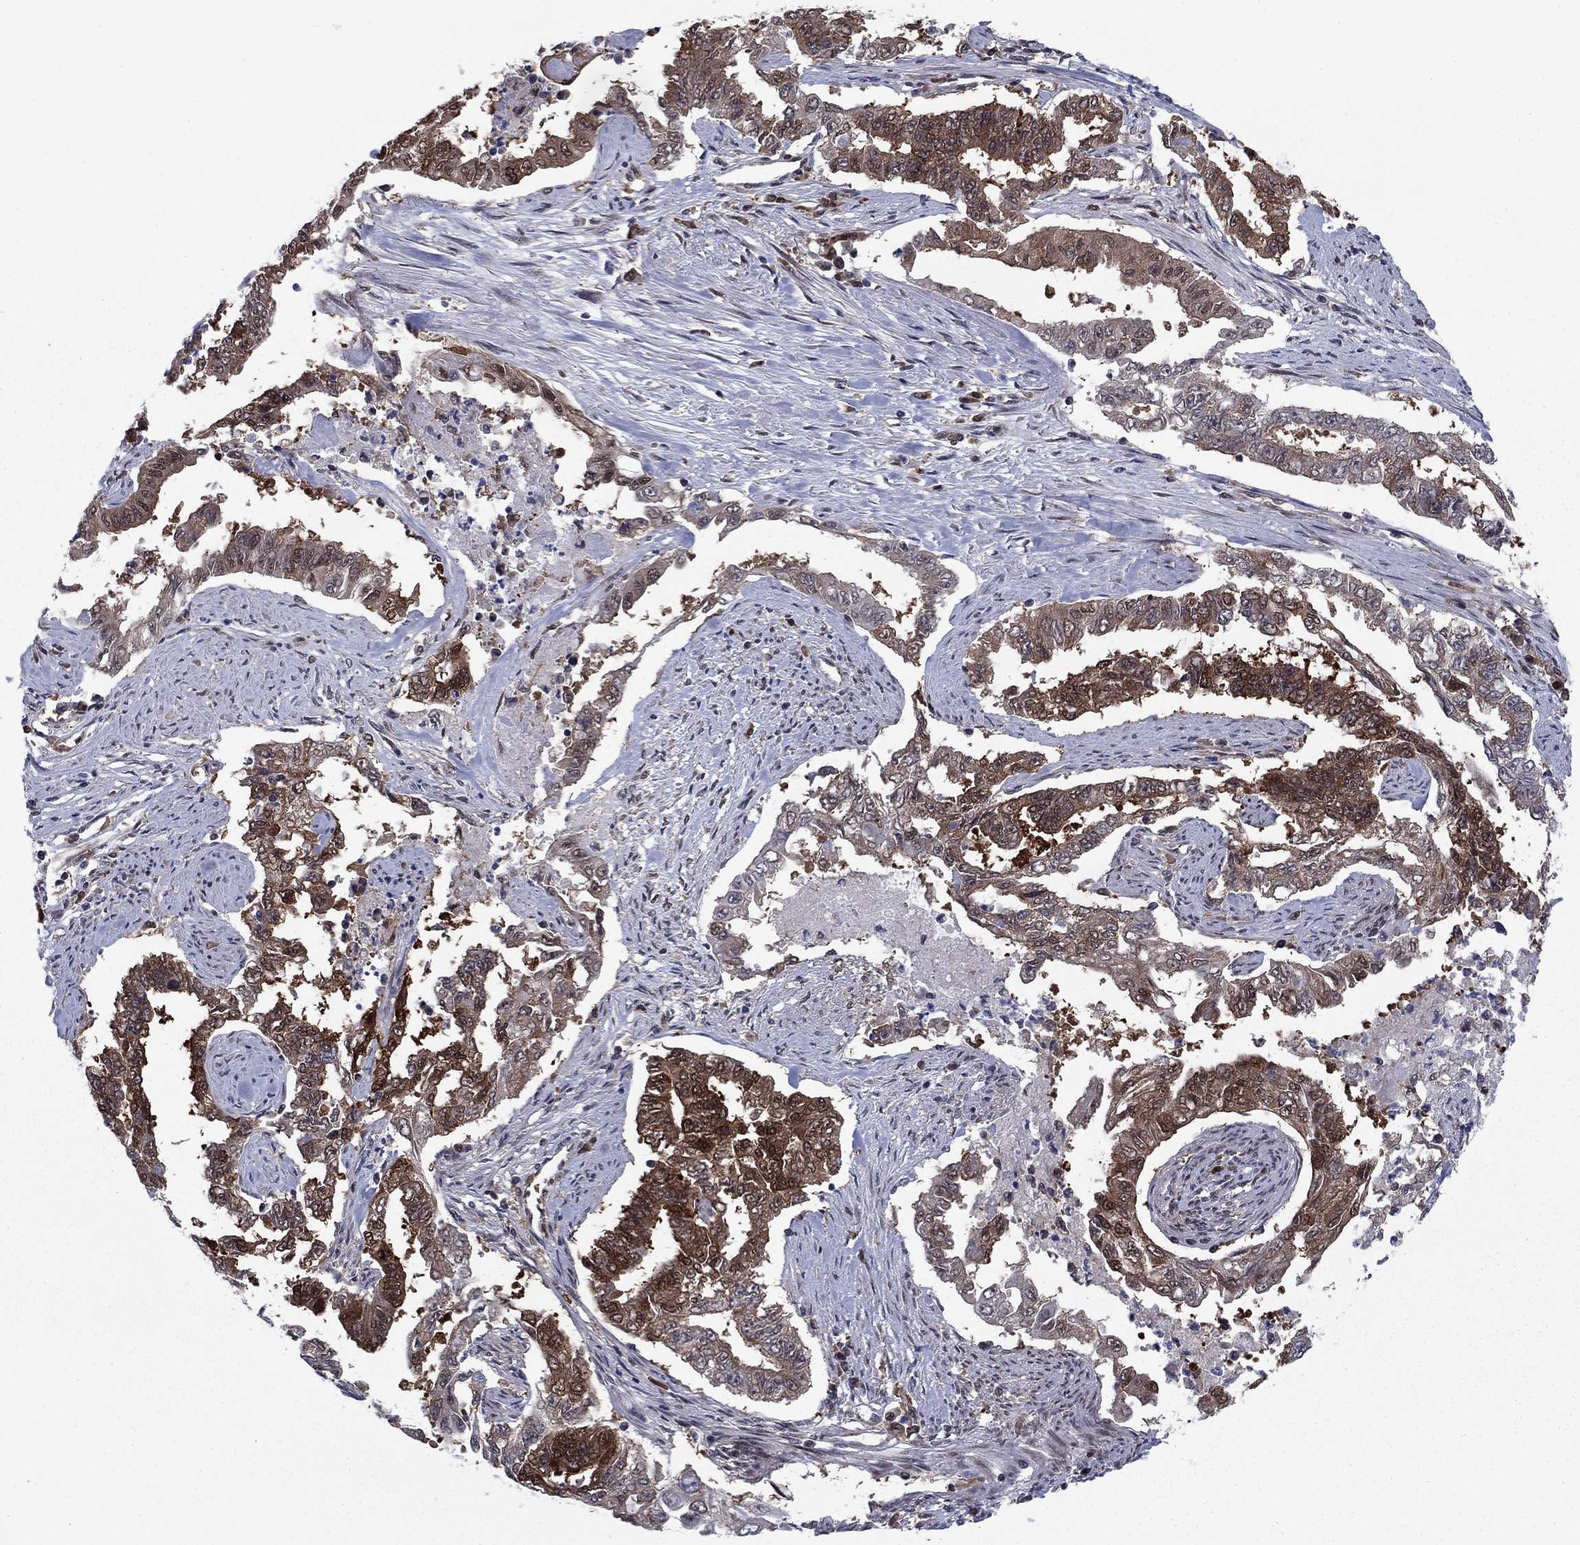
{"staining": {"intensity": "strong", "quantity": "<25%", "location": "cytoplasmic/membranous"}, "tissue": "endometrial cancer", "cell_type": "Tumor cells", "image_type": "cancer", "snomed": [{"axis": "morphology", "description": "Adenocarcinoma, NOS"}, {"axis": "topography", "description": "Uterus"}], "caption": "This micrograph reveals IHC staining of human adenocarcinoma (endometrial), with medium strong cytoplasmic/membranous positivity in approximately <25% of tumor cells.", "gene": "FKBP4", "patient": {"sex": "female", "age": 59}}